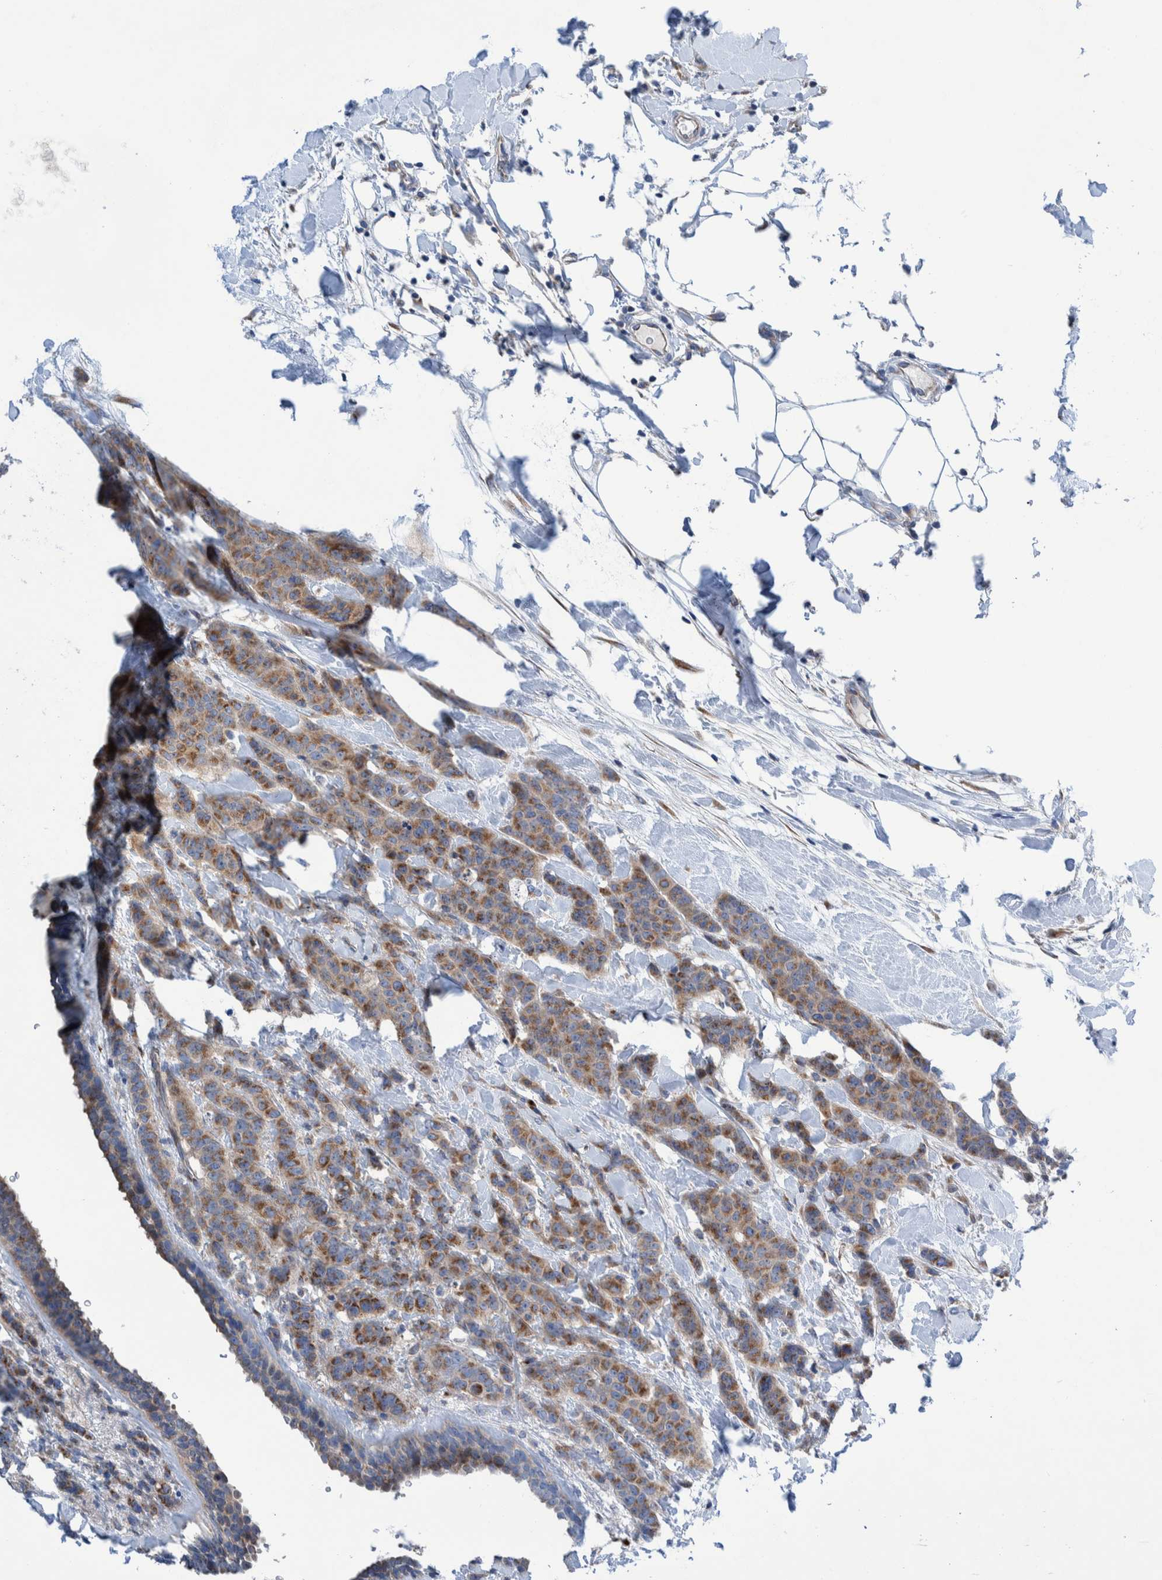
{"staining": {"intensity": "moderate", "quantity": ">75%", "location": "cytoplasmic/membranous"}, "tissue": "breast cancer", "cell_type": "Tumor cells", "image_type": "cancer", "snomed": [{"axis": "morphology", "description": "Normal tissue, NOS"}, {"axis": "morphology", "description": "Duct carcinoma"}, {"axis": "topography", "description": "Breast"}], "caption": "A brown stain highlights moderate cytoplasmic/membranous expression of a protein in human breast cancer (intraductal carcinoma) tumor cells.", "gene": "TRIM58", "patient": {"sex": "female", "age": 40}}